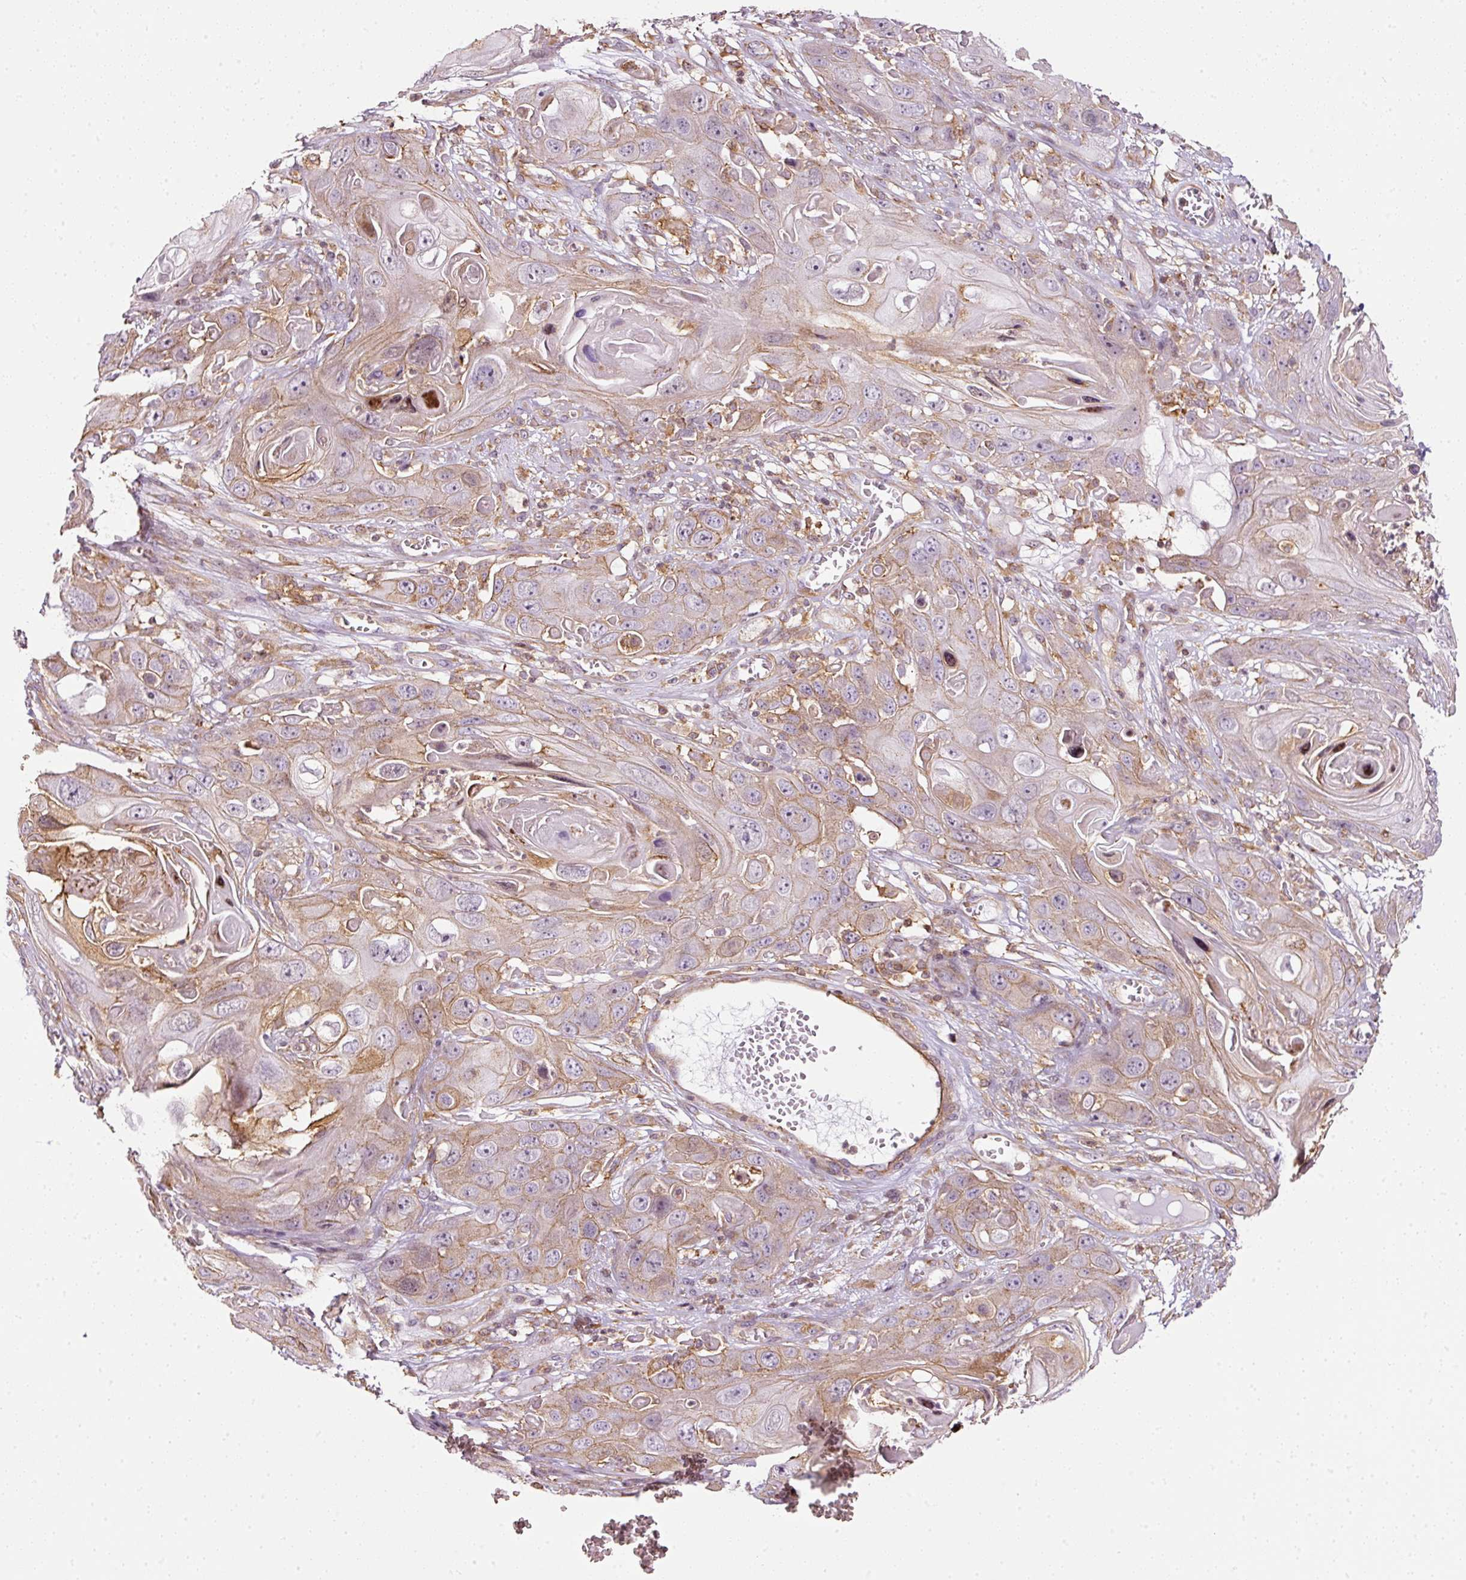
{"staining": {"intensity": "weak", "quantity": "25%-75%", "location": "cytoplasmic/membranous"}, "tissue": "skin cancer", "cell_type": "Tumor cells", "image_type": "cancer", "snomed": [{"axis": "morphology", "description": "Squamous cell carcinoma, NOS"}, {"axis": "topography", "description": "Skin"}], "caption": "Tumor cells reveal low levels of weak cytoplasmic/membranous staining in about 25%-75% of cells in skin cancer (squamous cell carcinoma).", "gene": "SCNM1", "patient": {"sex": "male", "age": 55}}